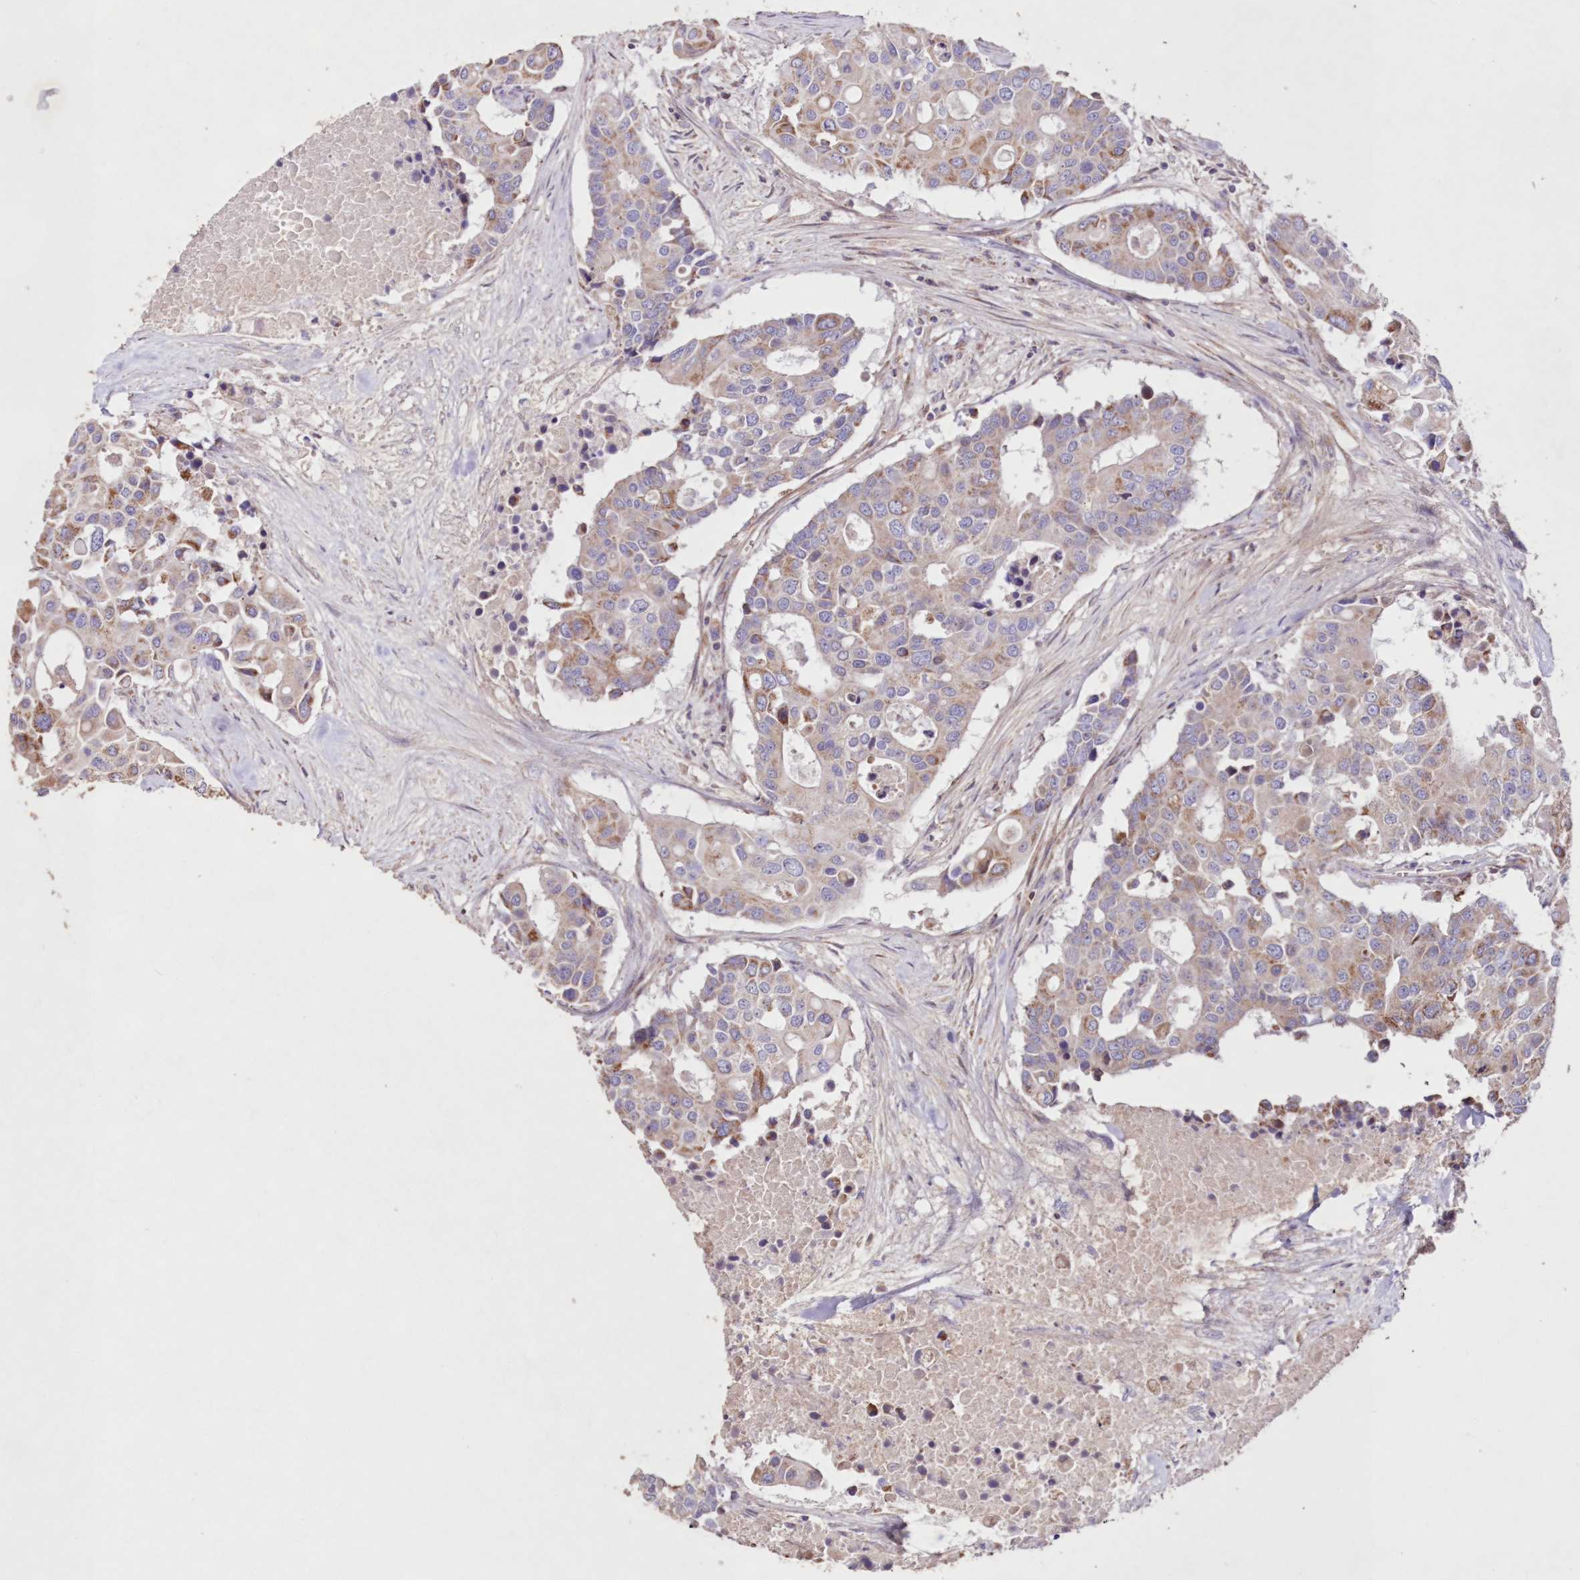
{"staining": {"intensity": "moderate", "quantity": "<25%", "location": "cytoplasmic/membranous"}, "tissue": "colorectal cancer", "cell_type": "Tumor cells", "image_type": "cancer", "snomed": [{"axis": "morphology", "description": "Adenocarcinoma, NOS"}, {"axis": "topography", "description": "Colon"}], "caption": "About <25% of tumor cells in adenocarcinoma (colorectal) reveal moderate cytoplasmic/membranous protein positivity as visualized by brown immunohistochemical staining.", "gene": "HADHB", "patient": {"sex": "male", "age": 77}}